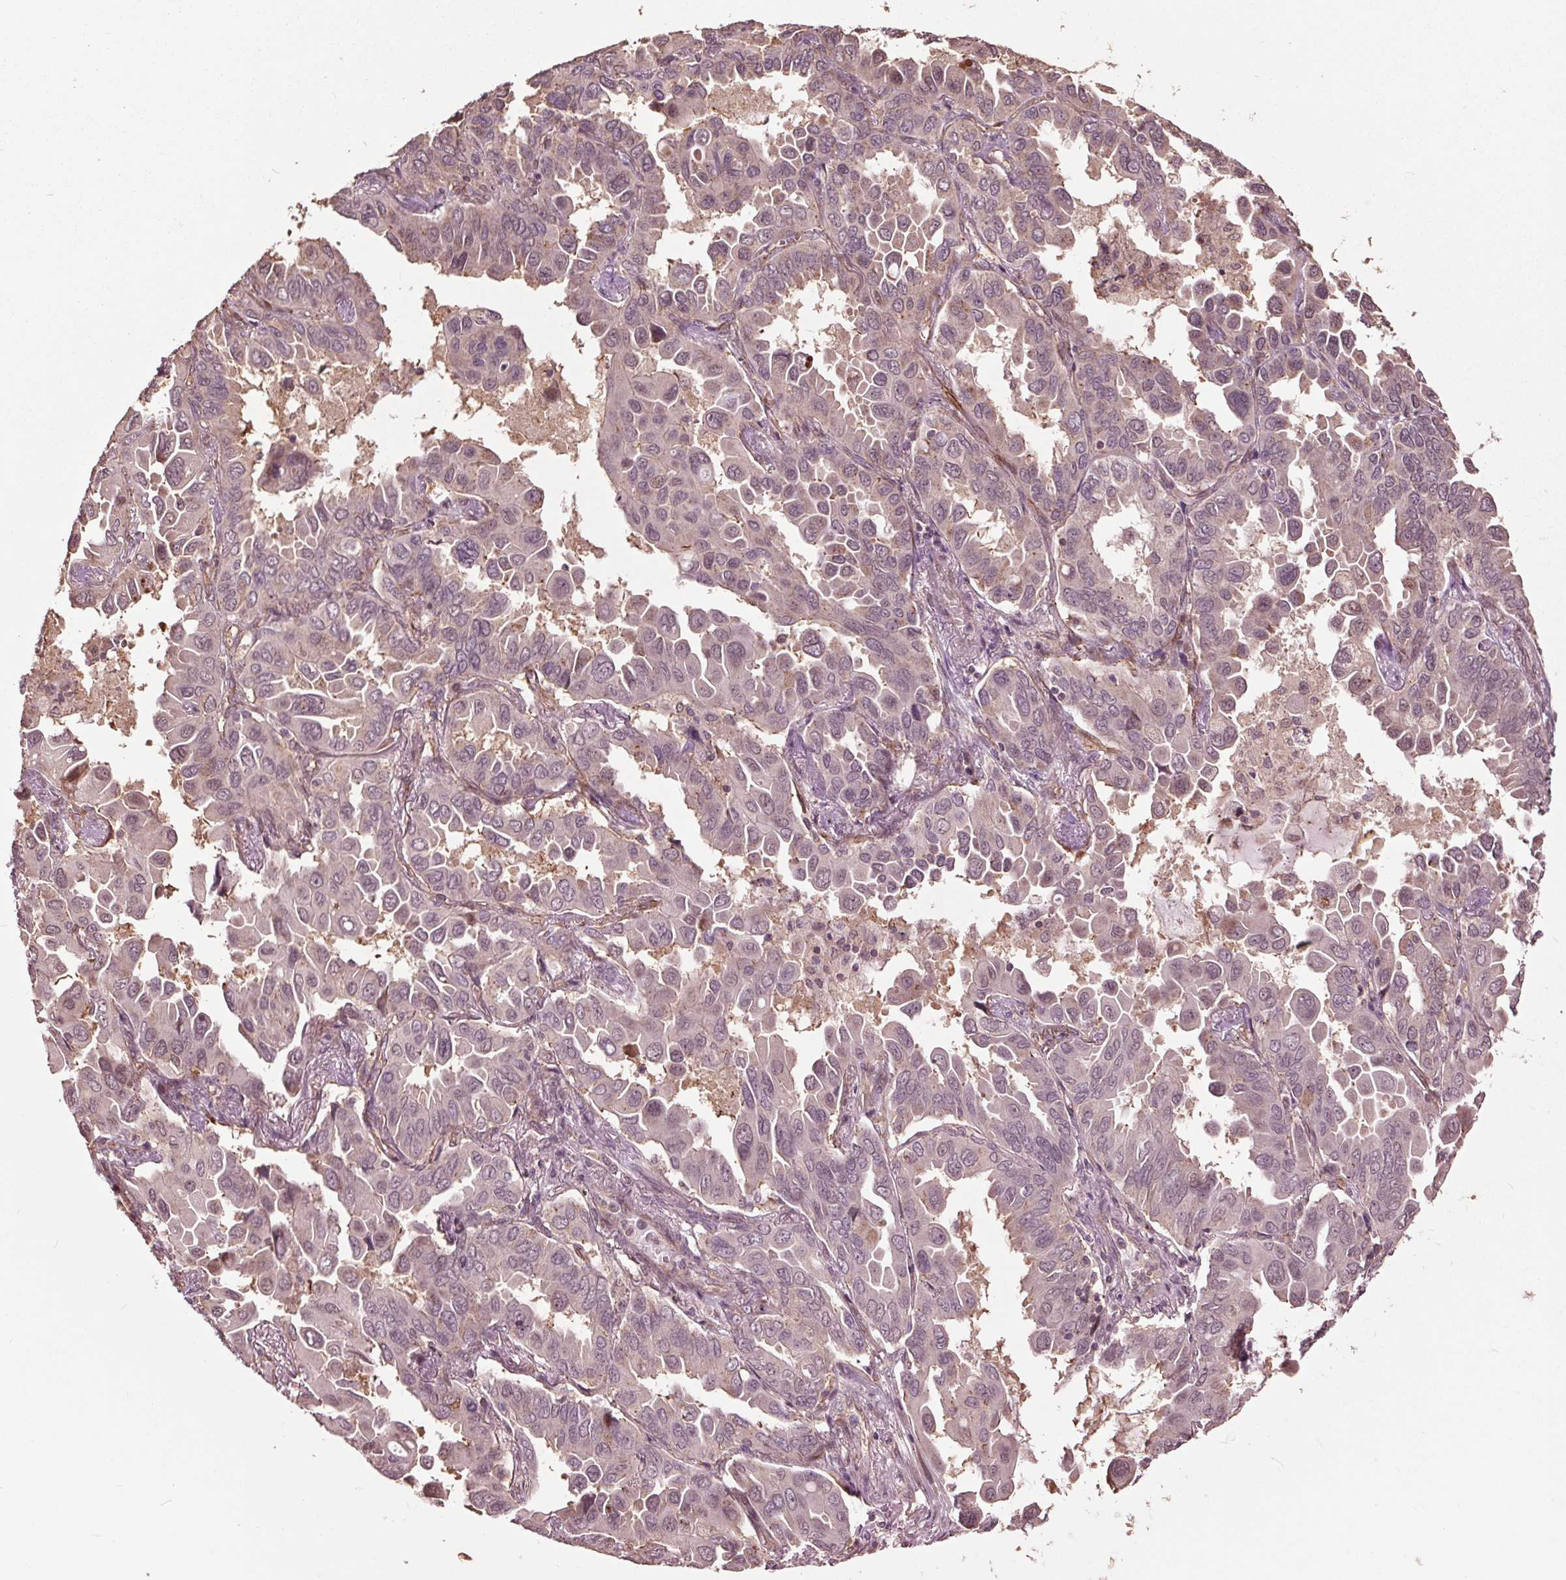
{"staining": {"intensity": "negative", "quantity": "none", "location": "none"}, "tissue": "lung cancer", "cell_type": "Tumor cells", "image_type": "cancer", "snomed": [{"axis": "morphology", "description": "Adenocarcinoma, NOS"}, {"axis": "topography", "description": "Lung"}], "caption": "The immunohistochemistry micrograph has no significant expression in tumor cells of lung cancer (adenocarcinoma) tissue.", "gene": "CEP95", "patient": {"sex": "male", "age": 64}}